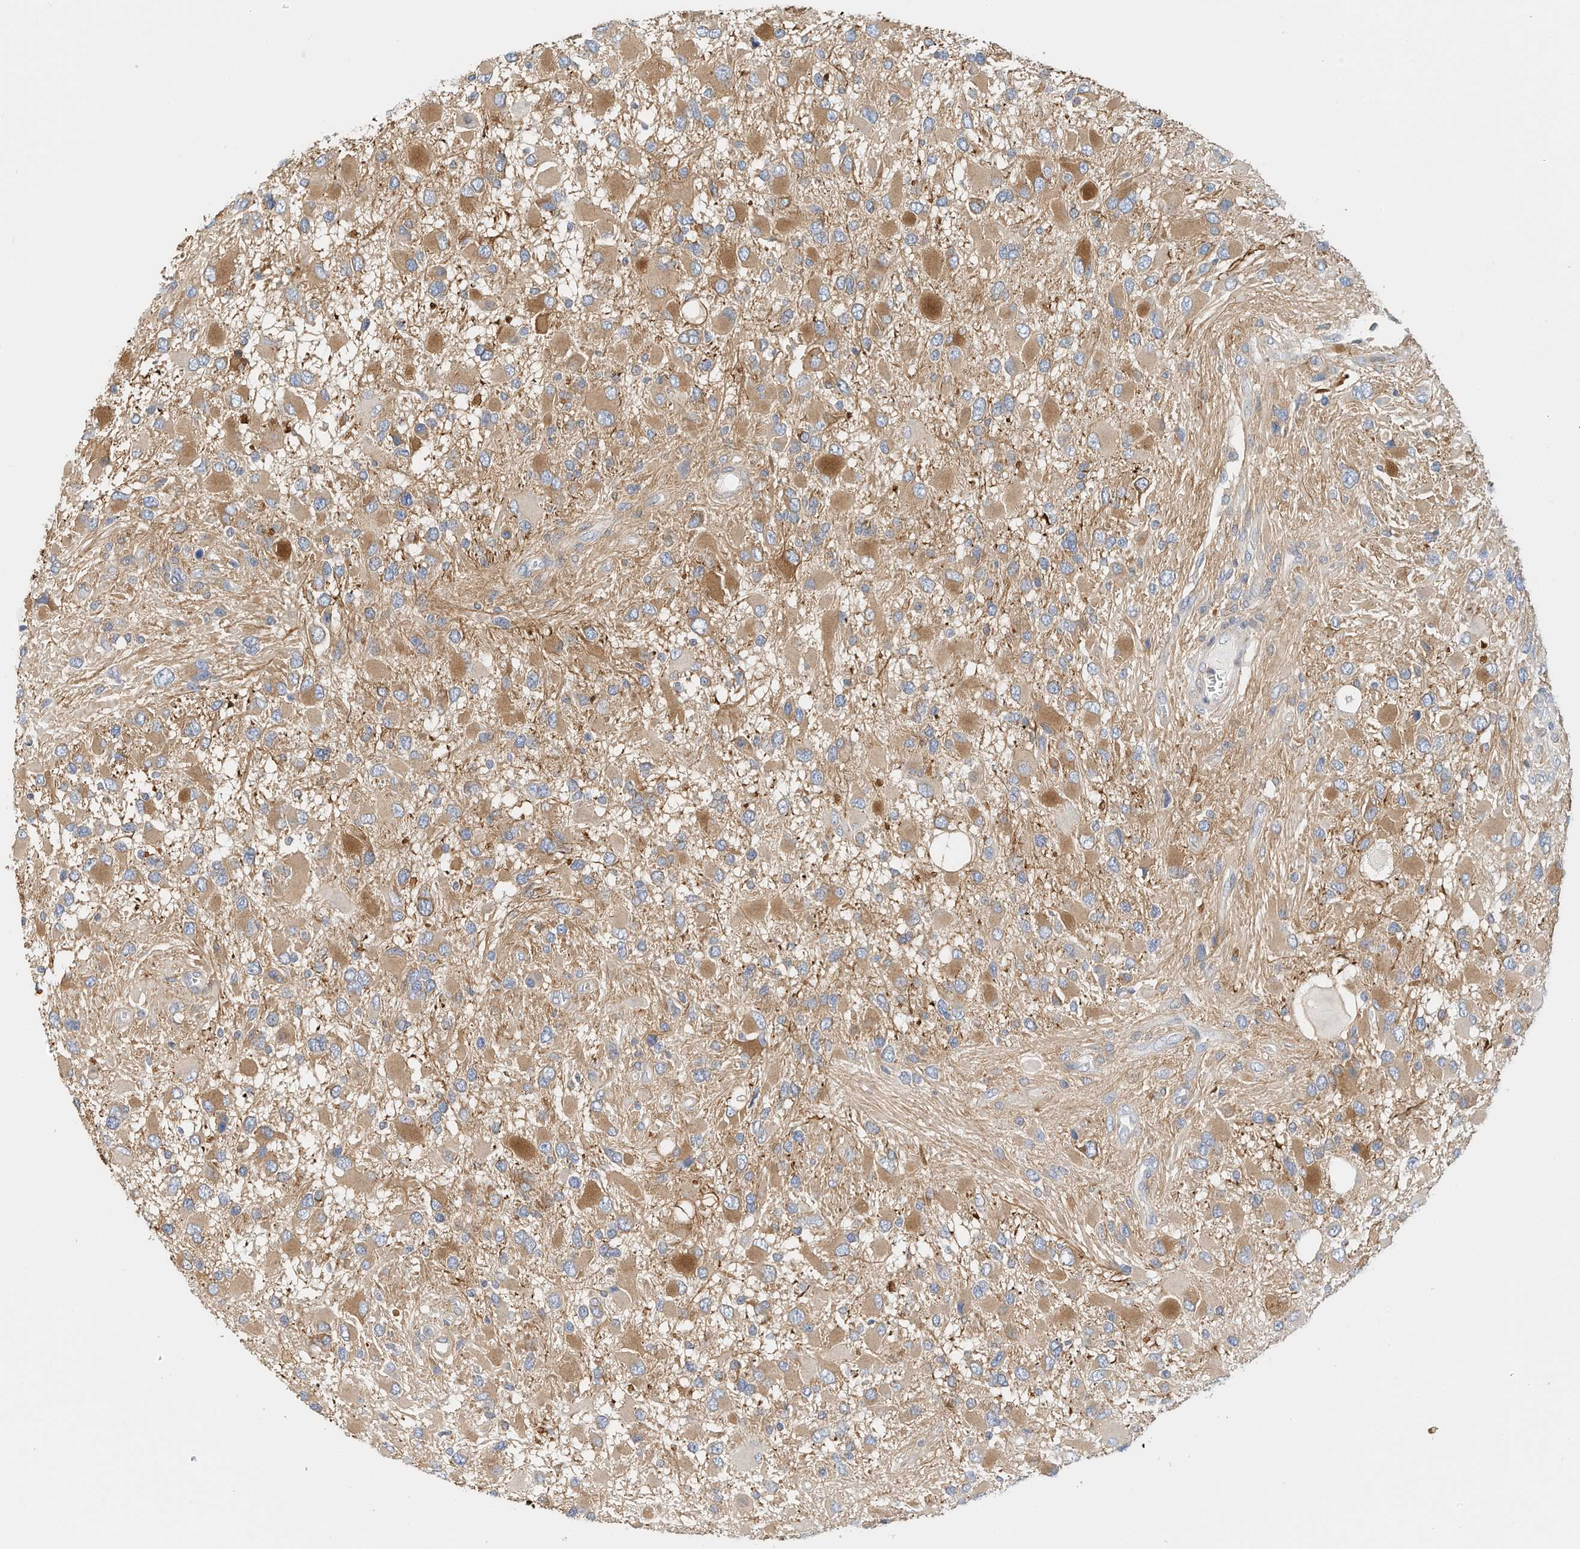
{"staining": {"intensity": "moderate", "quantity": "<25%", "location": "cytoplasmic/membranous"}, "tissue": "glioma", "cell_type": "Tumor cells", "image_type": "cancer", "snomed": [{"axis": "morphology", "description": "Glioma, malignant, High grade"}, {"axis": "topography", "description": "Brain"}], "caption": "The image demonstrates staining of glioma, revealing moderate cytoplasmic/membranous protein staining (brown color) within tumor cells. Immunohistochemistry (ihc) stains the protein of interest in brown and the nuclei are stained blue.", "gene": "MICAL1", "patient": {"sex": "male", "age": 53}}